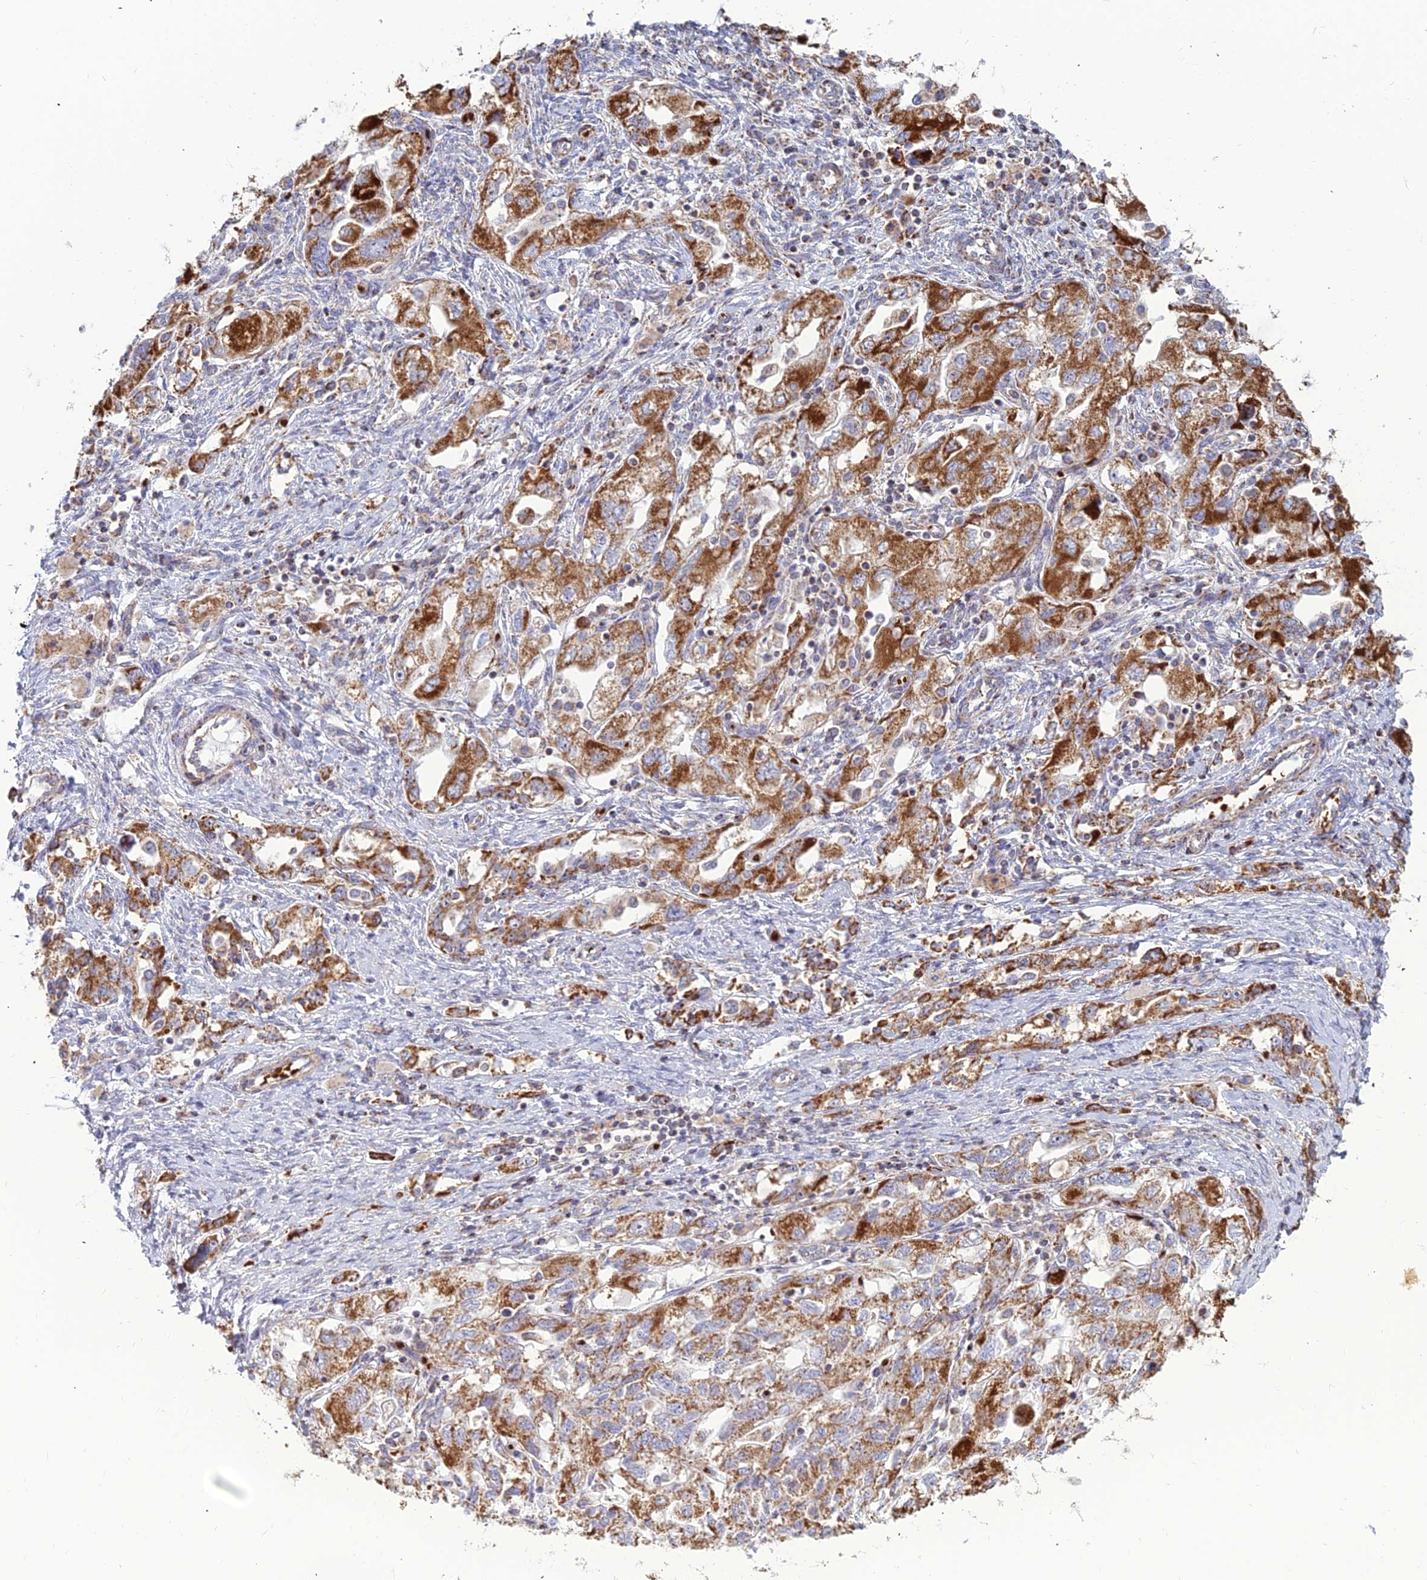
{"staining": {"intensity": "strong", "quantity": ">75%", "location": "cytoplasmic/membranous"}, "tissue": "ovarian cancer", "cell_type": "Tumor cells", "image_type": "cancer", "snomed": [{"axis": "morphology", "description": "Carcinoma, NOS"}, {"axis": "morphology", "description": "Cystadenocarcinoma, serous, NOS"}, {"axis": "topography", "description": "Ovary"}], "caption": "Ovarian cancer (carcinoma) stained with DAB immunohistochemistry exhibits high levels of strong cytoplasmic/membranous staining in approximately >75% of tumor cells.", "gene": "SLC35F4", "patient": {"sex": "female", "age": 69}}